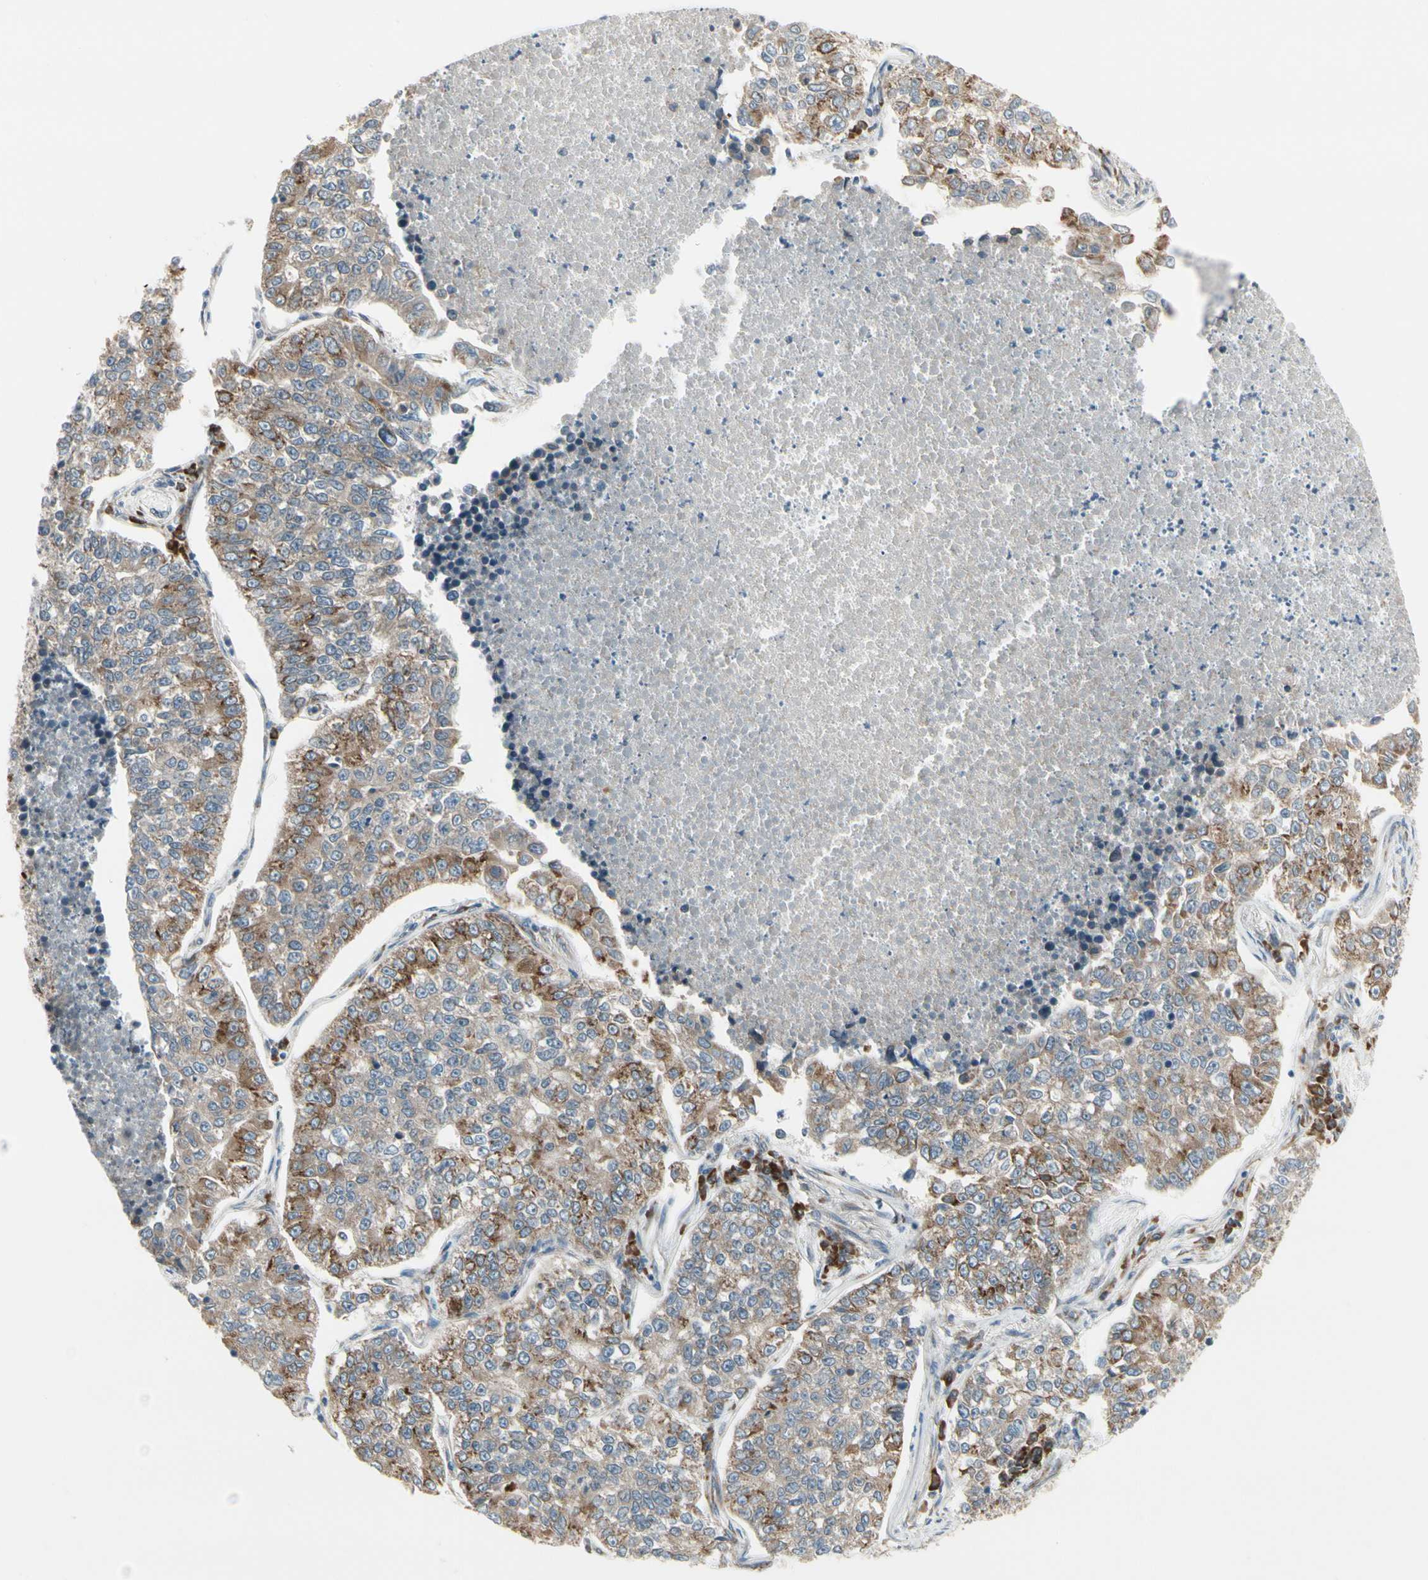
{"staining": {"intensity": "moderate", "quantity": ">75%", "location": "cytoplasmic/membranous"}, "tissue": "lung cancer", "cell_type": "Tumor cells", "image_type": "cancer", "snomed": [{"axis": "morphology", "description": "Adenocarcinoma, NOS"}, {"axis": "topography", "description": "Lung"}], "caption": "This is a photomicrograph of immunohistochemistry (IHC) staining of lung adenocarcinoma, which shows moderate staining in the cytoplasmic/membranous of tumor cells.", "gene": "FNDC3A", "patient": {"sex": "male", "age": 49}}